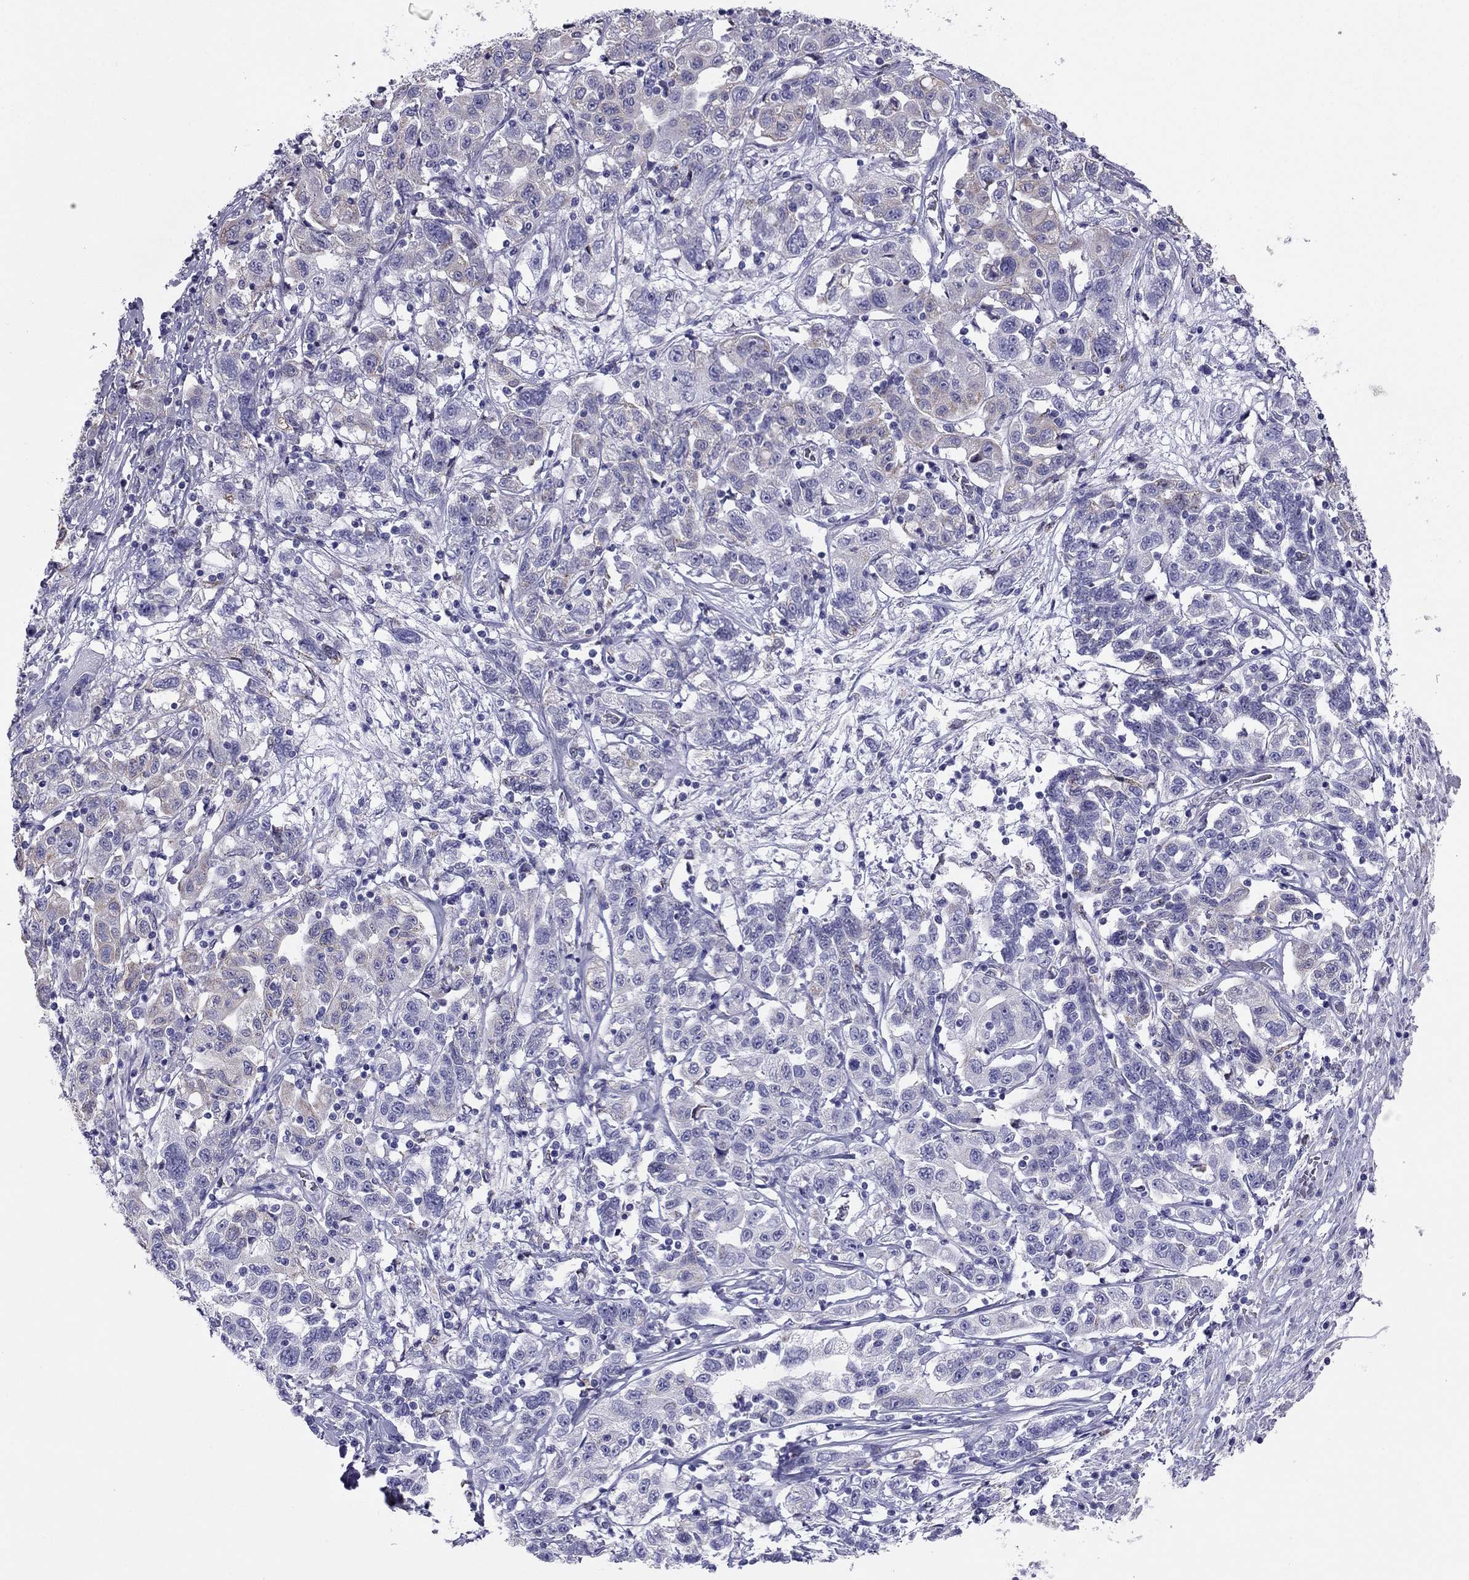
{"staining": {"intensity": "negative", "quantity": "none", "location": "none"}, "tissue": "liver cancer", "cell_type": "Tumor cells", "image_type": "cancer", "snomed": [{"axis": "morphology", "description": "Adenocarcinoma, NOS"}, {"axis": "morphology", "description": "Cholangiocarcinoma"}, {"axis": "topography", "description": "Liver"}], "caption": "This is a micrograph of immunohistochemistry (IHC) staining of liver cancer, which shows no positivity in tumor cells. (Stains: DAB (3,3'-diaminobenzidine) immunohistochemistry (IHC) with hematoxylin counter stain, Microscopy: brightfield microscopy at high magnification).", "gene": "MAEL", "patient": {"sex": "male", "age": 64}}